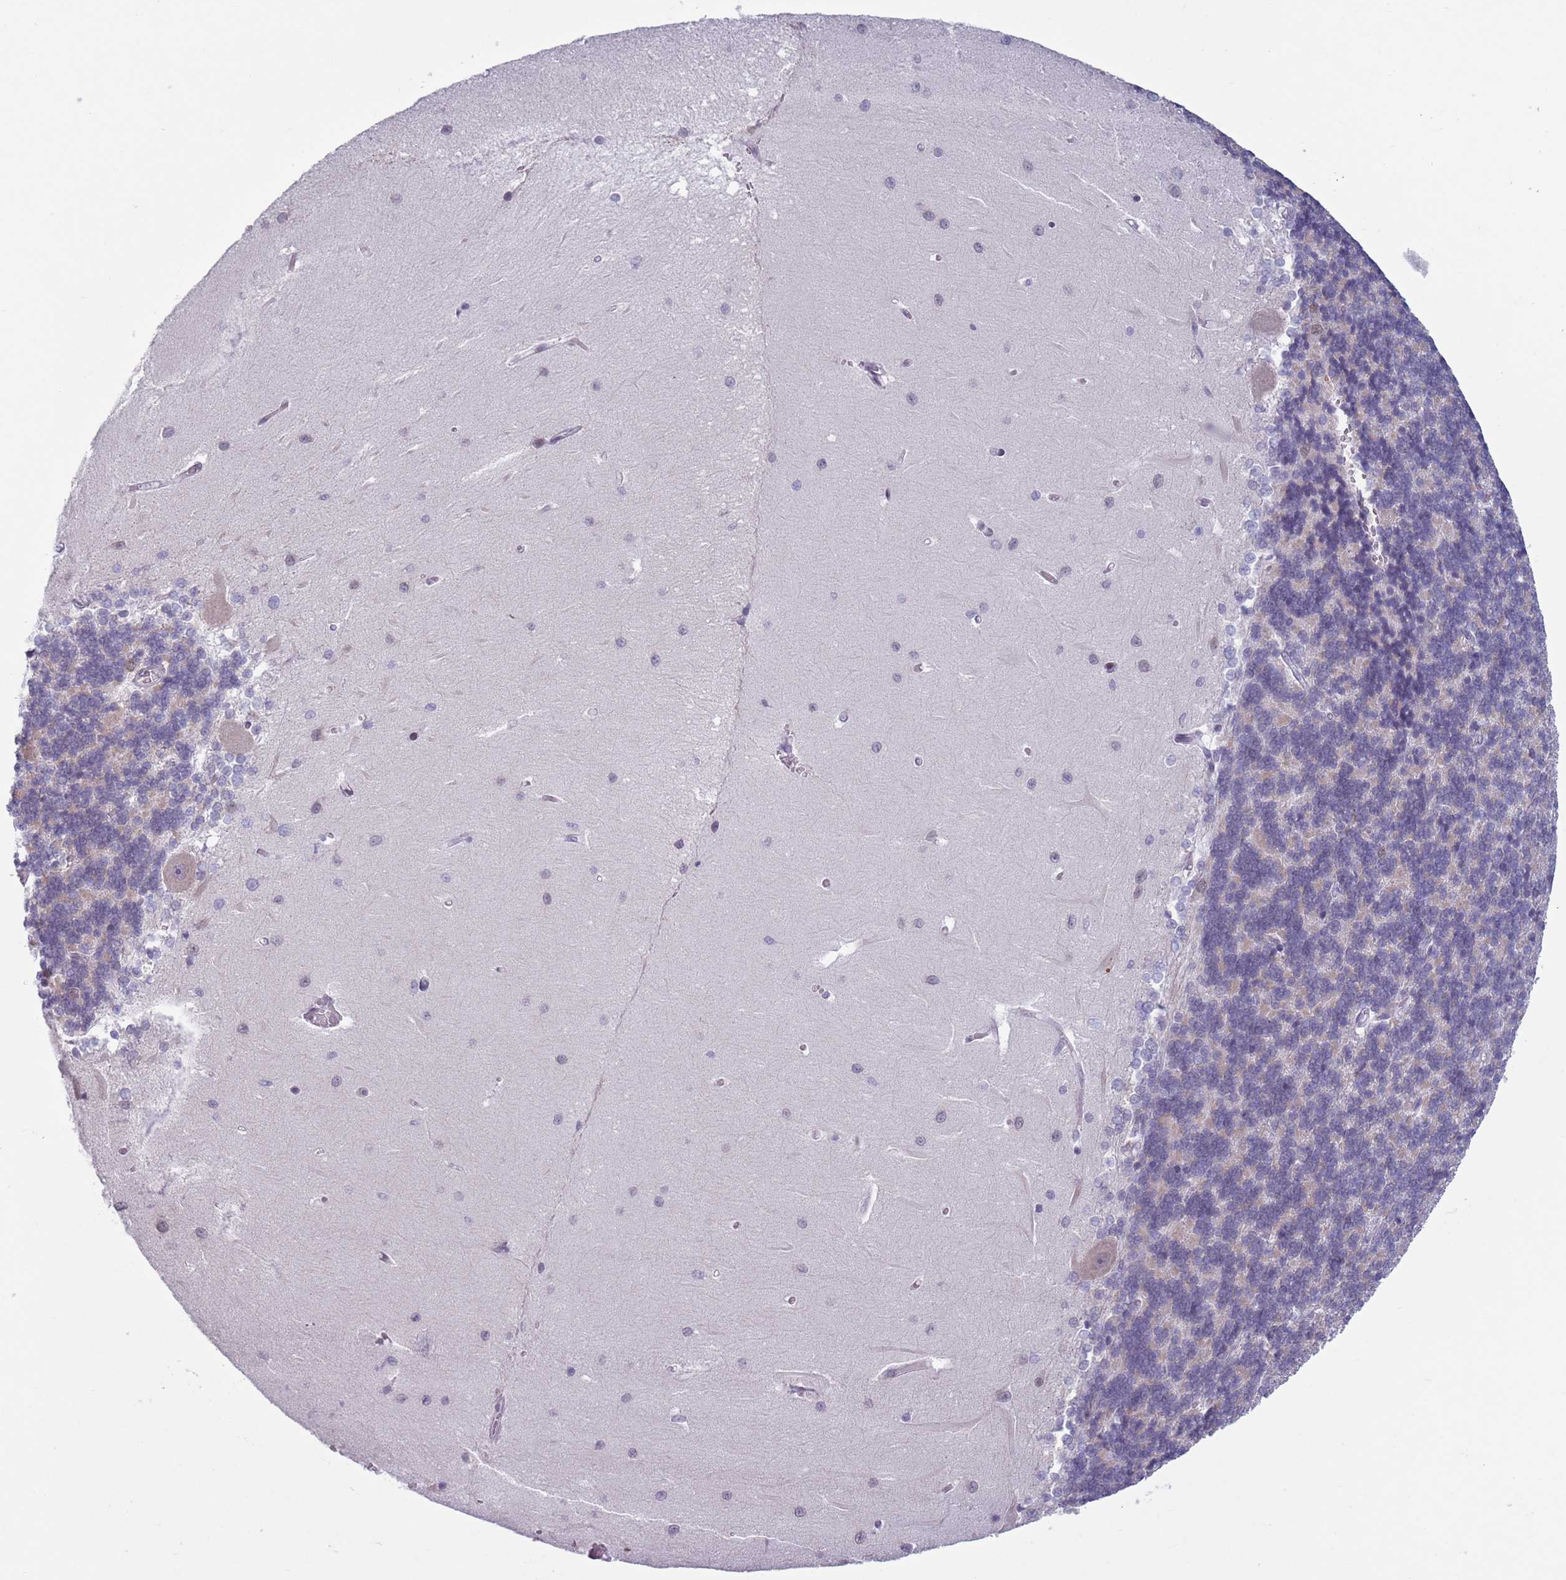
{"staining": {"intensity": "negative", "quantity": "none", "location": "none"}, "tissue": "cerebellum", "cell_type": "Cells in granular layer", "image_type": "normal", "snomed": [{"axis": "morphology", "description": "Normal tissue, NOS"}, {"axis": "topography", "description": "Cerebellum"}], "caption": "Cells in granular layer show no significant protein expression in unremarkable cerebellum. (Stains: DAB immunohistochemistry (IHC) with hematoxylin counter stain, Microscopy: brightfield microscopy at high magnification).", "gene": "ZKSCAN2", "patient": {"sex": "male", "age": 37}}